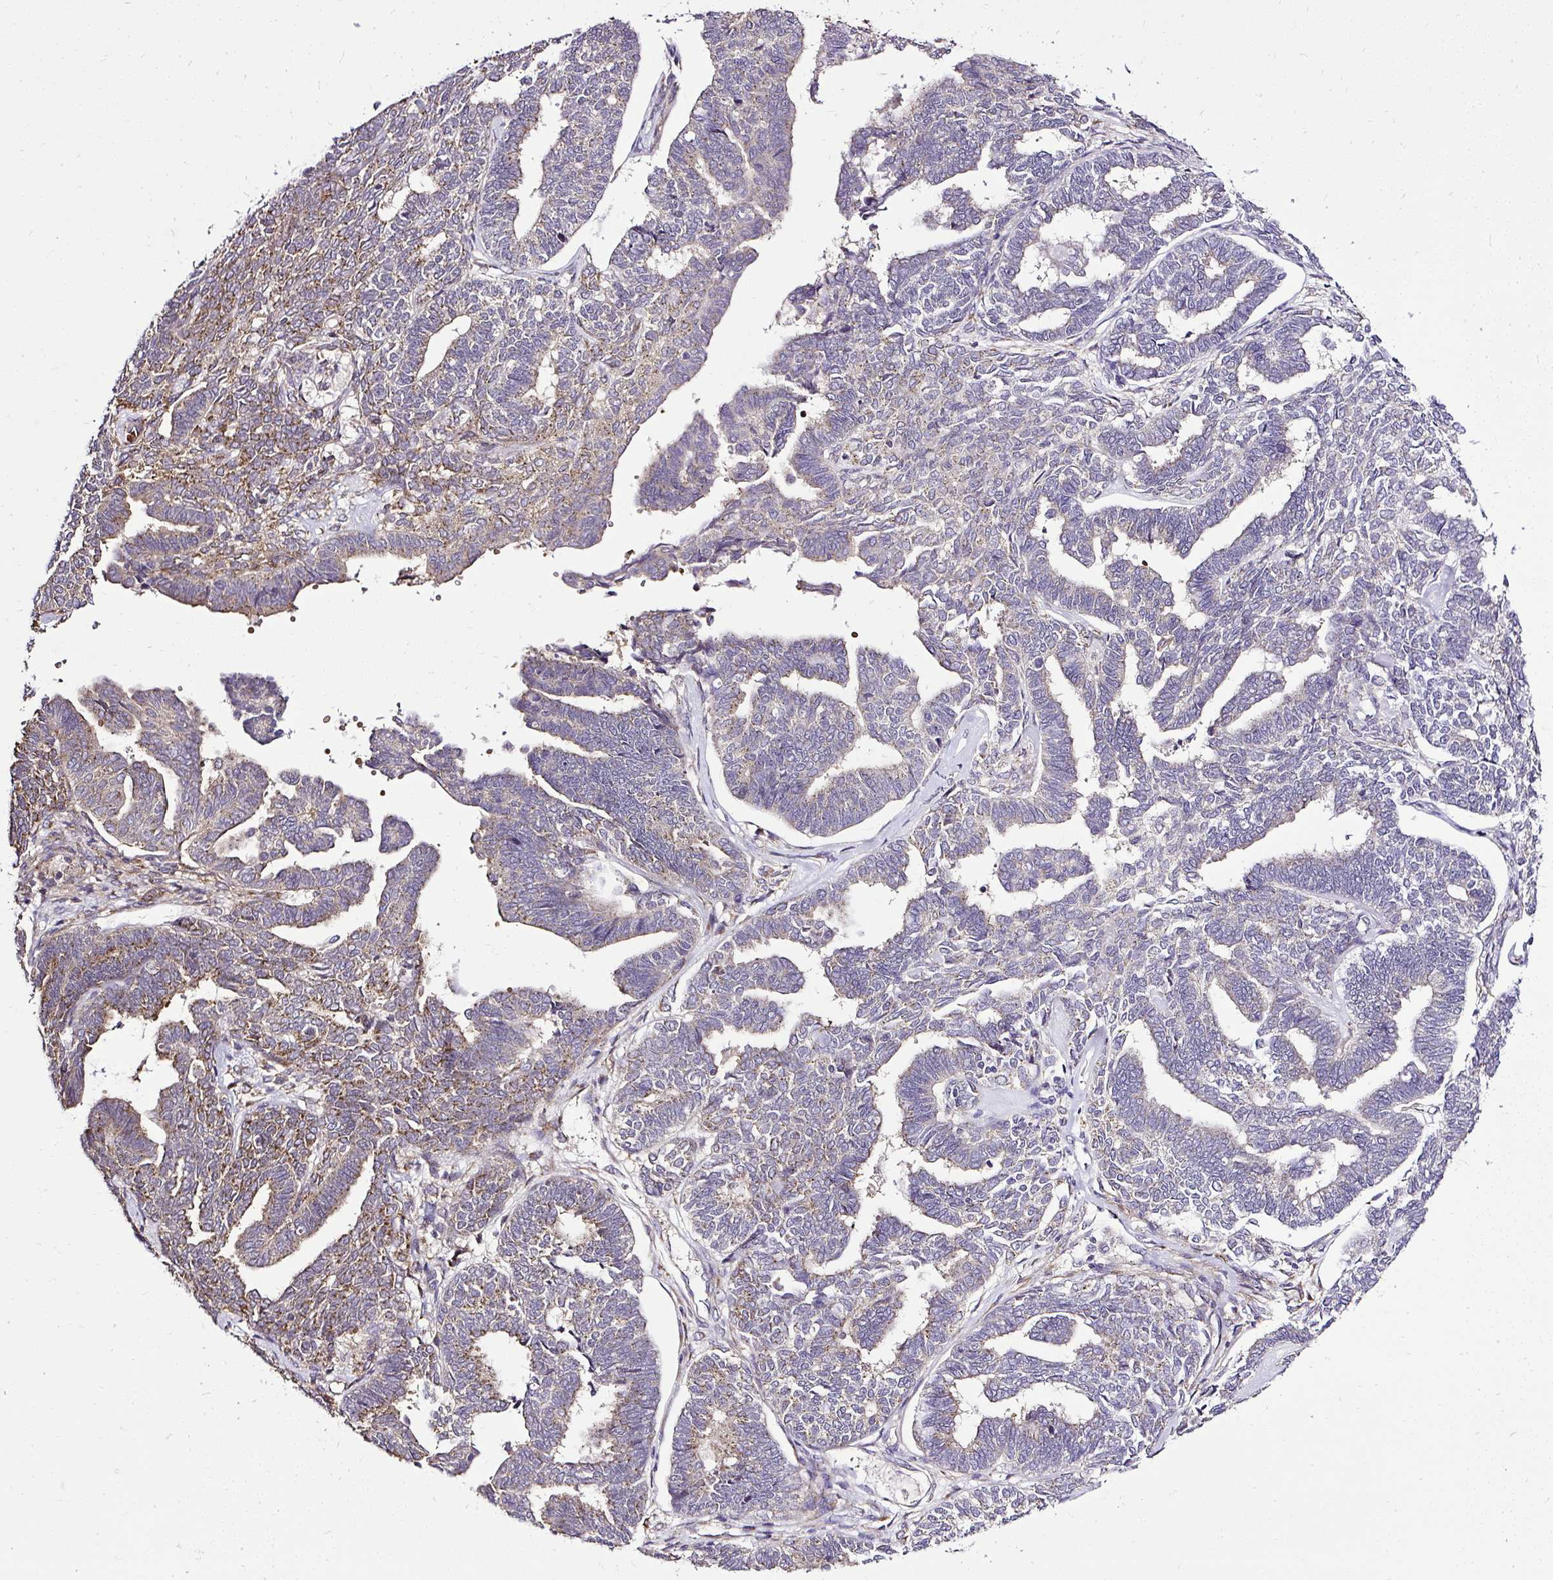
{"staining": {"intensity": "moderate", "quantity": "<25%", "location": "cytoplasmic/membranous"}, "tissue": "endometrial cancer", "cell_type": "Tumor cells", "image_type": "cancer", "snomed": [{"axis": "morphology", "description": "Adenocarcinoma, NOS"}, {"axis": "topography", "description": "Endometrium"}], "caption": "Immunohistochemical staining of human endometrial adenocarcinoma exhibits low levels of moderate cytoplasmic/membranous protein expression in approximately <25% of tumor cells.", "gene": "SMC4", "patient": {"sex": "female", "age": 70}}